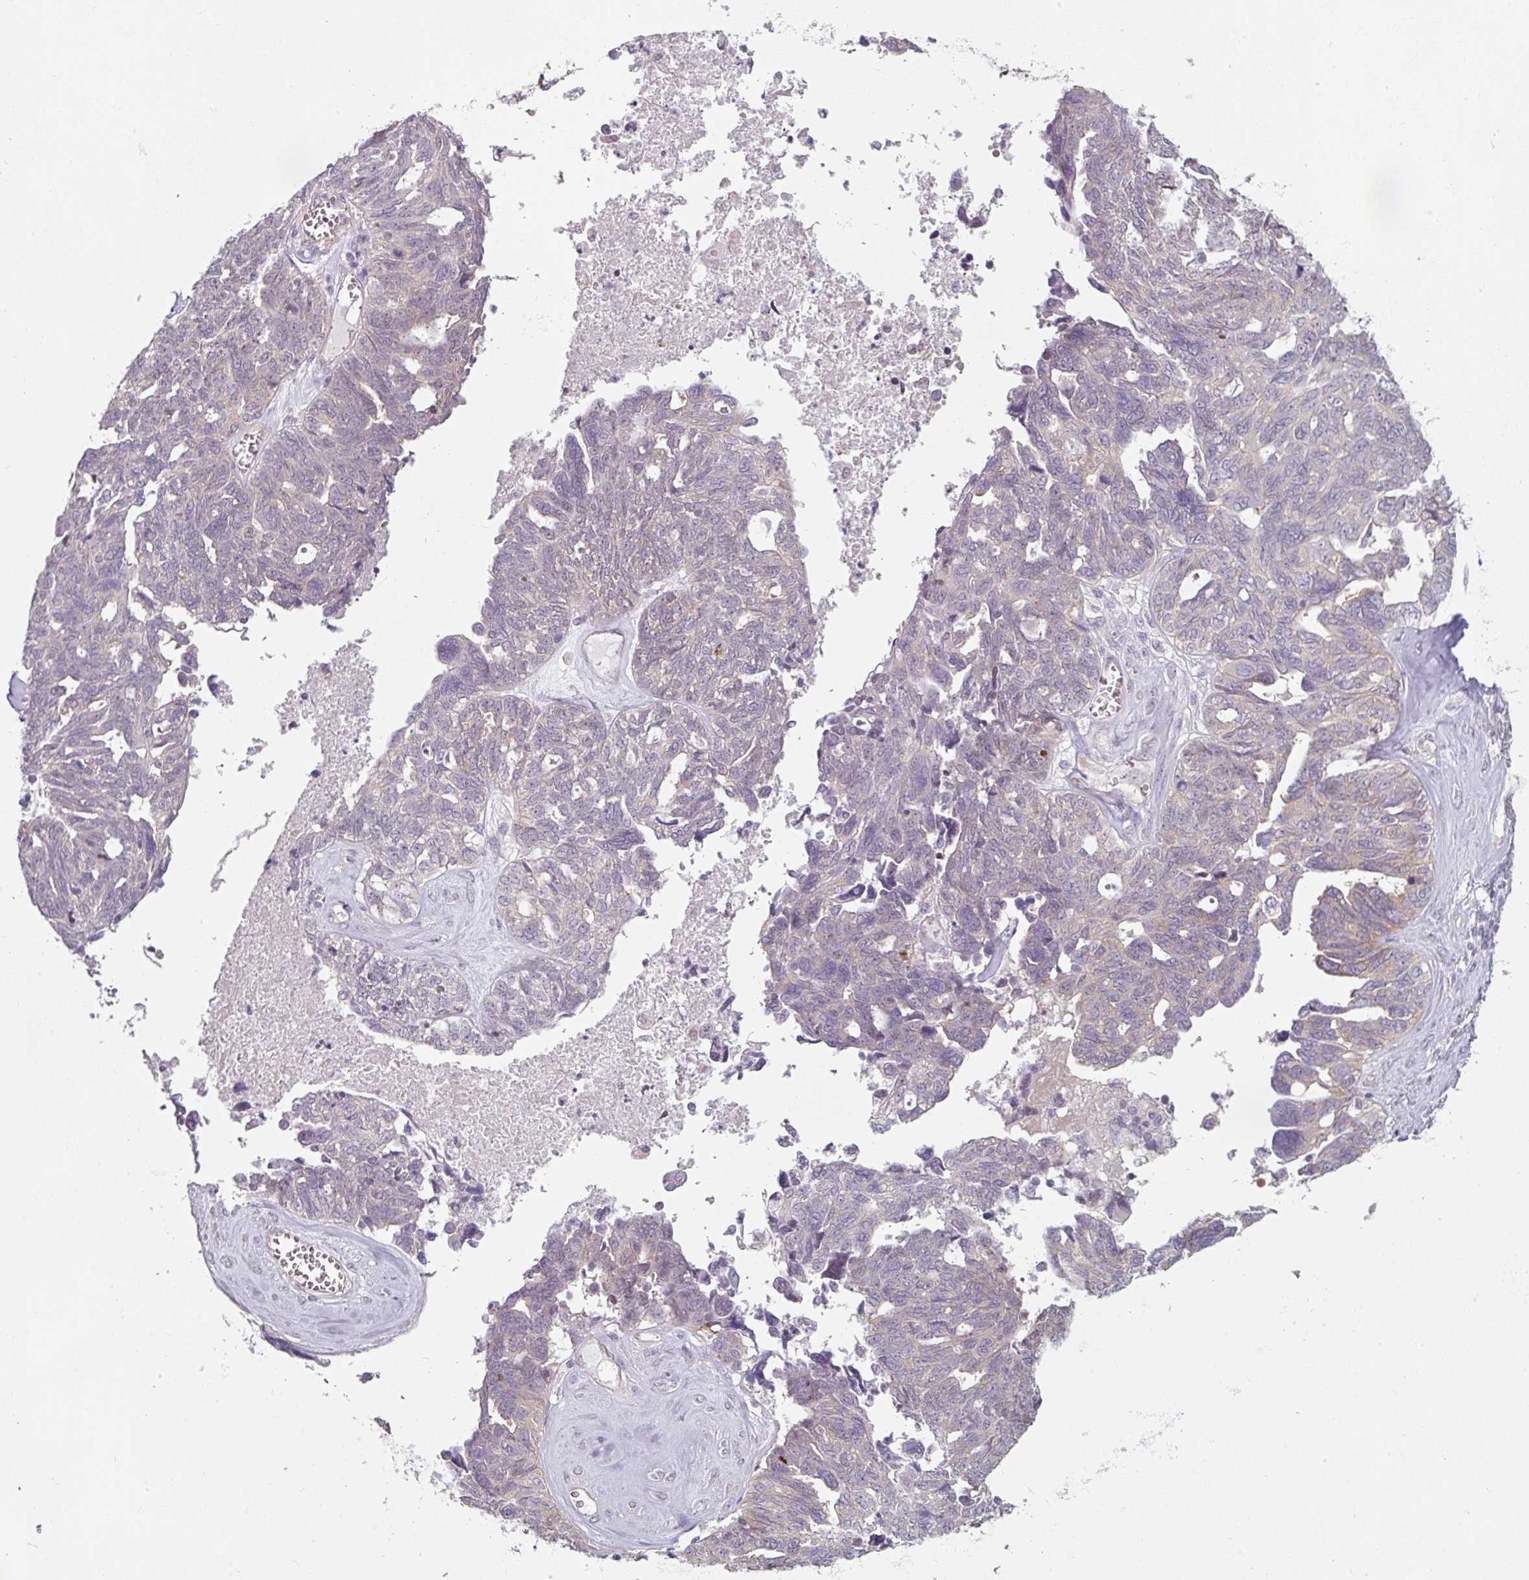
{"staining": {"intensity": "weak", "quantity": "<25%", "location": "cytoplasmic/membranous"}, "tissue": "ovarian cancer", "cell_type": "Tumor cells", "image_type": "cancer", "snomed": [{"axis": "morphology", "description": "Cystadenocarcinoma, serous, NOS"}, {"axis": "topography", "description": "Ovary"}], "caption": "An immunohistochemistry (IHC) image of ovarian cancer is shown. There is no staining in tumor cells of ovarian cancer.", "gene": "C19orf33", "patient": {"sex": "female", "age": 79}}